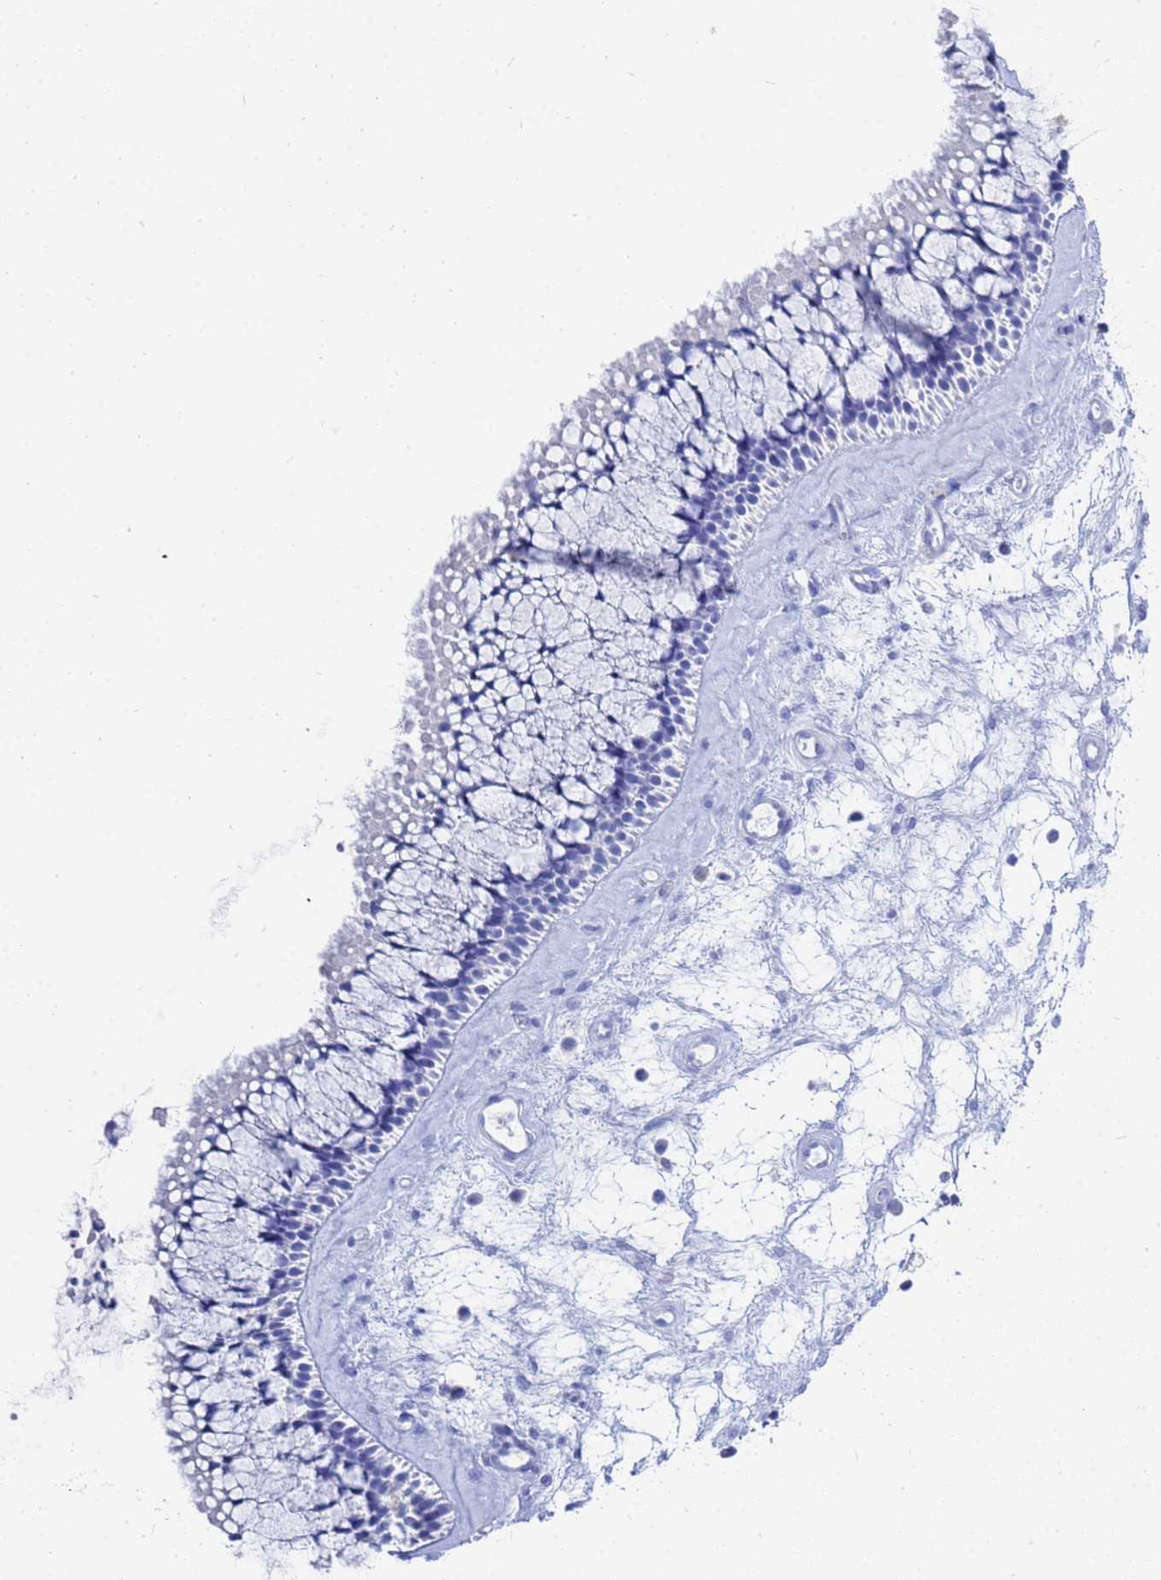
{"staining": {"intensity": "negative", "quantity": "none", "location": "none"}, "tissue": "nasopharynx", "cell_type": "Respiratory epithelial cells", "image_type": "normal", "snomed": [{"axis": "morphology", "description": "Normal tissue, NOS"}, {"axis": "topography", "description": "Nasopharynx"}], "caption": "Photomicrograph shows no protein positivity in respiratory epithelial cells of normal nasopharynx. (IHC, brightfield microscopy, high magnification).", "gene": "GGT1", "patient": {"sex": "male", "age": 64}}